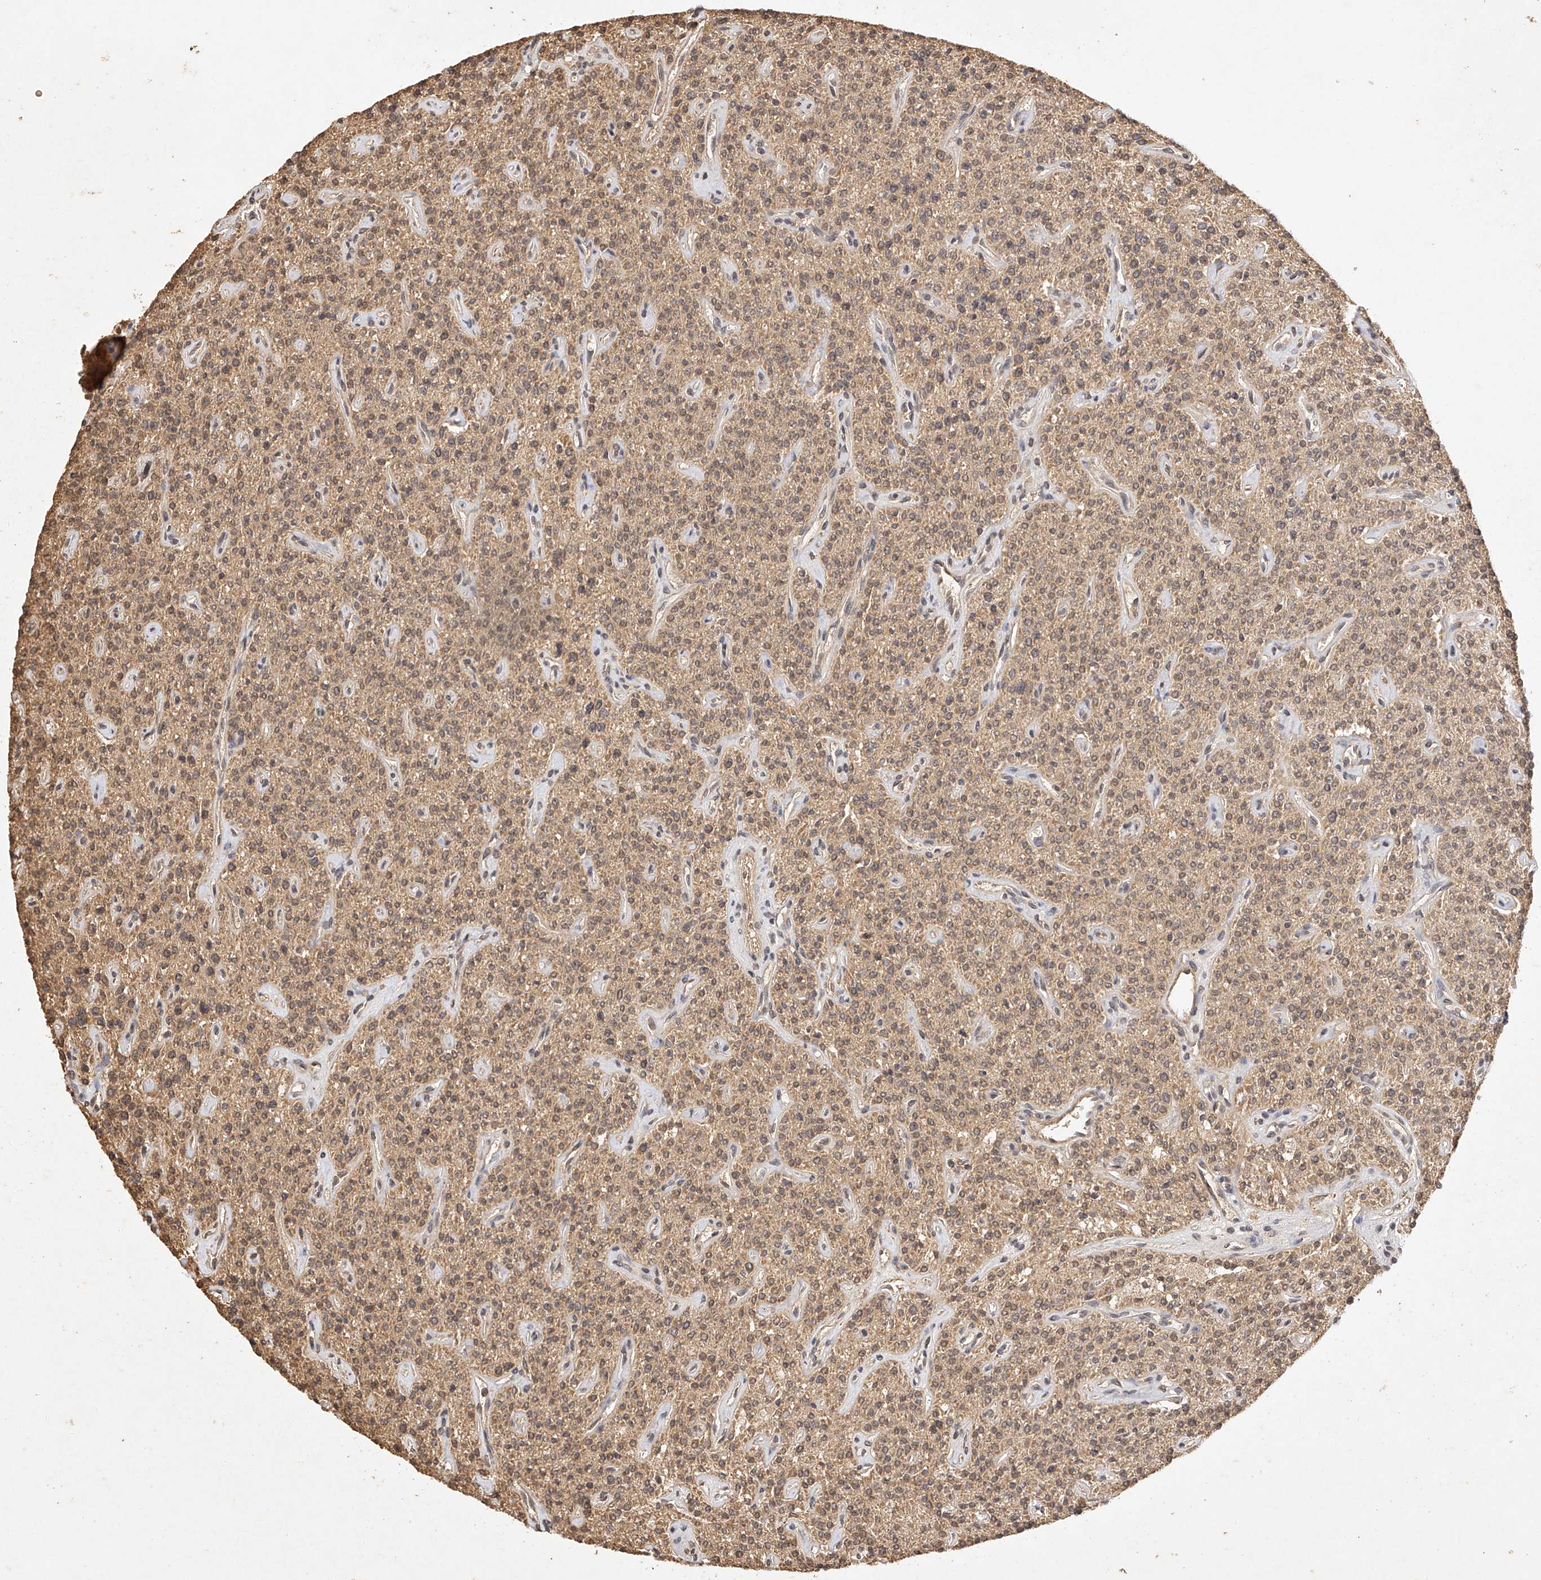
{"staining": {"intensity": "moderate", "quantity": ">75%", "location": "cytoplasmic/membranous,nuclear"}, "tissue": "parathyroid gland", "cell_type": "Glandular cells", "image_type": "normal", "snomed": [{"axis": "morphology", "description": "Normal tissue, NOS"}, {"axis": "topography", "description": "Parathyroid gland"}], "caption": "Immunohistochemical staining of unremarkable human parathyroid gland exhibits moderate cytoplasmic/membranous,nuclear protein staining in about >75% of glandular cells.", "gene": "NSMAF", "patient": {"sex": "male", "age": 46}}